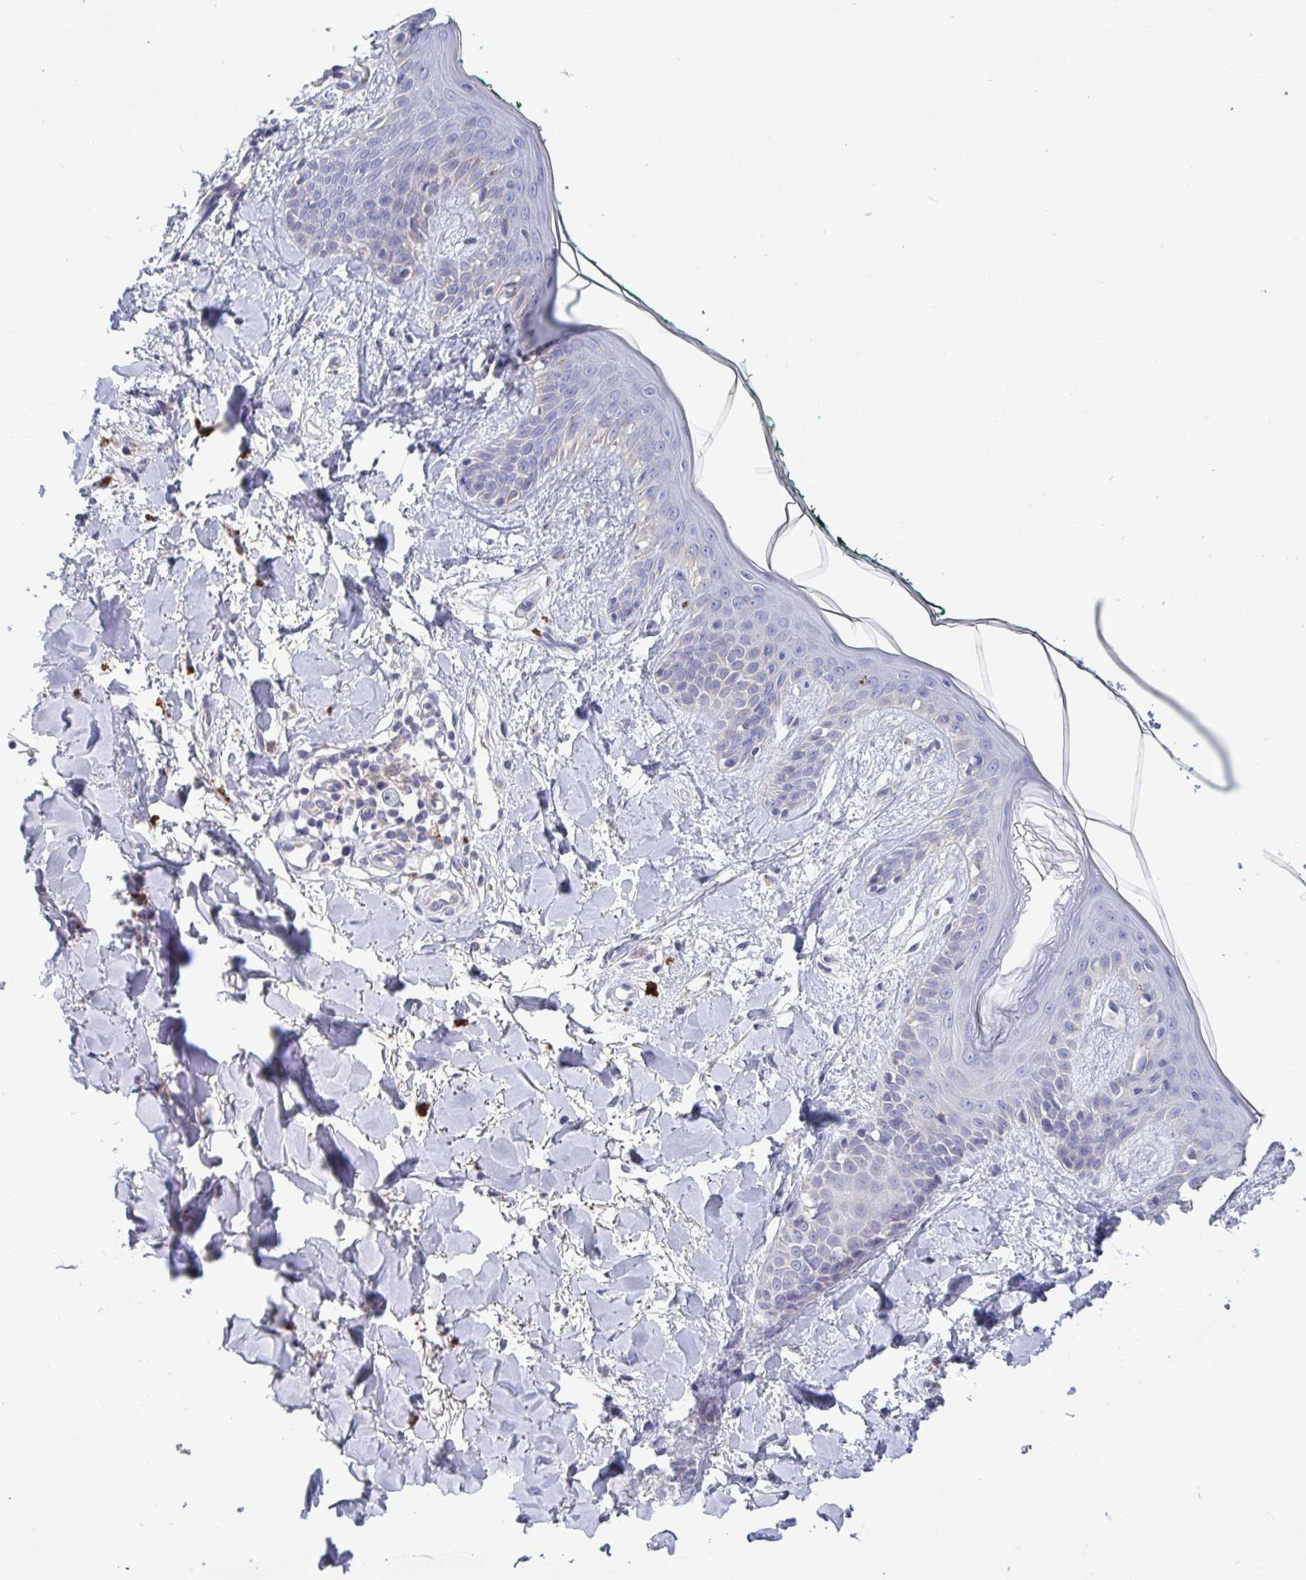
{"staining": {"intensity": "negative", "quantity": "none", "location": "none"}, "tissue": "skin", "cell_type": "Fibroblasts", "image_type": "normal", "snomed": [{"axis": "morphology", "description": "Normal tissue, NOS"}, {"axis": "topography", "description": "Skin"}], "caption": "Immunohistochemistry (IHC) image of normal human skin stained for a protein (brown), which exhibits no expression in fibroblasts.", "gene": "GALNT13", "patient": {"sex": "female", "age": 34}}